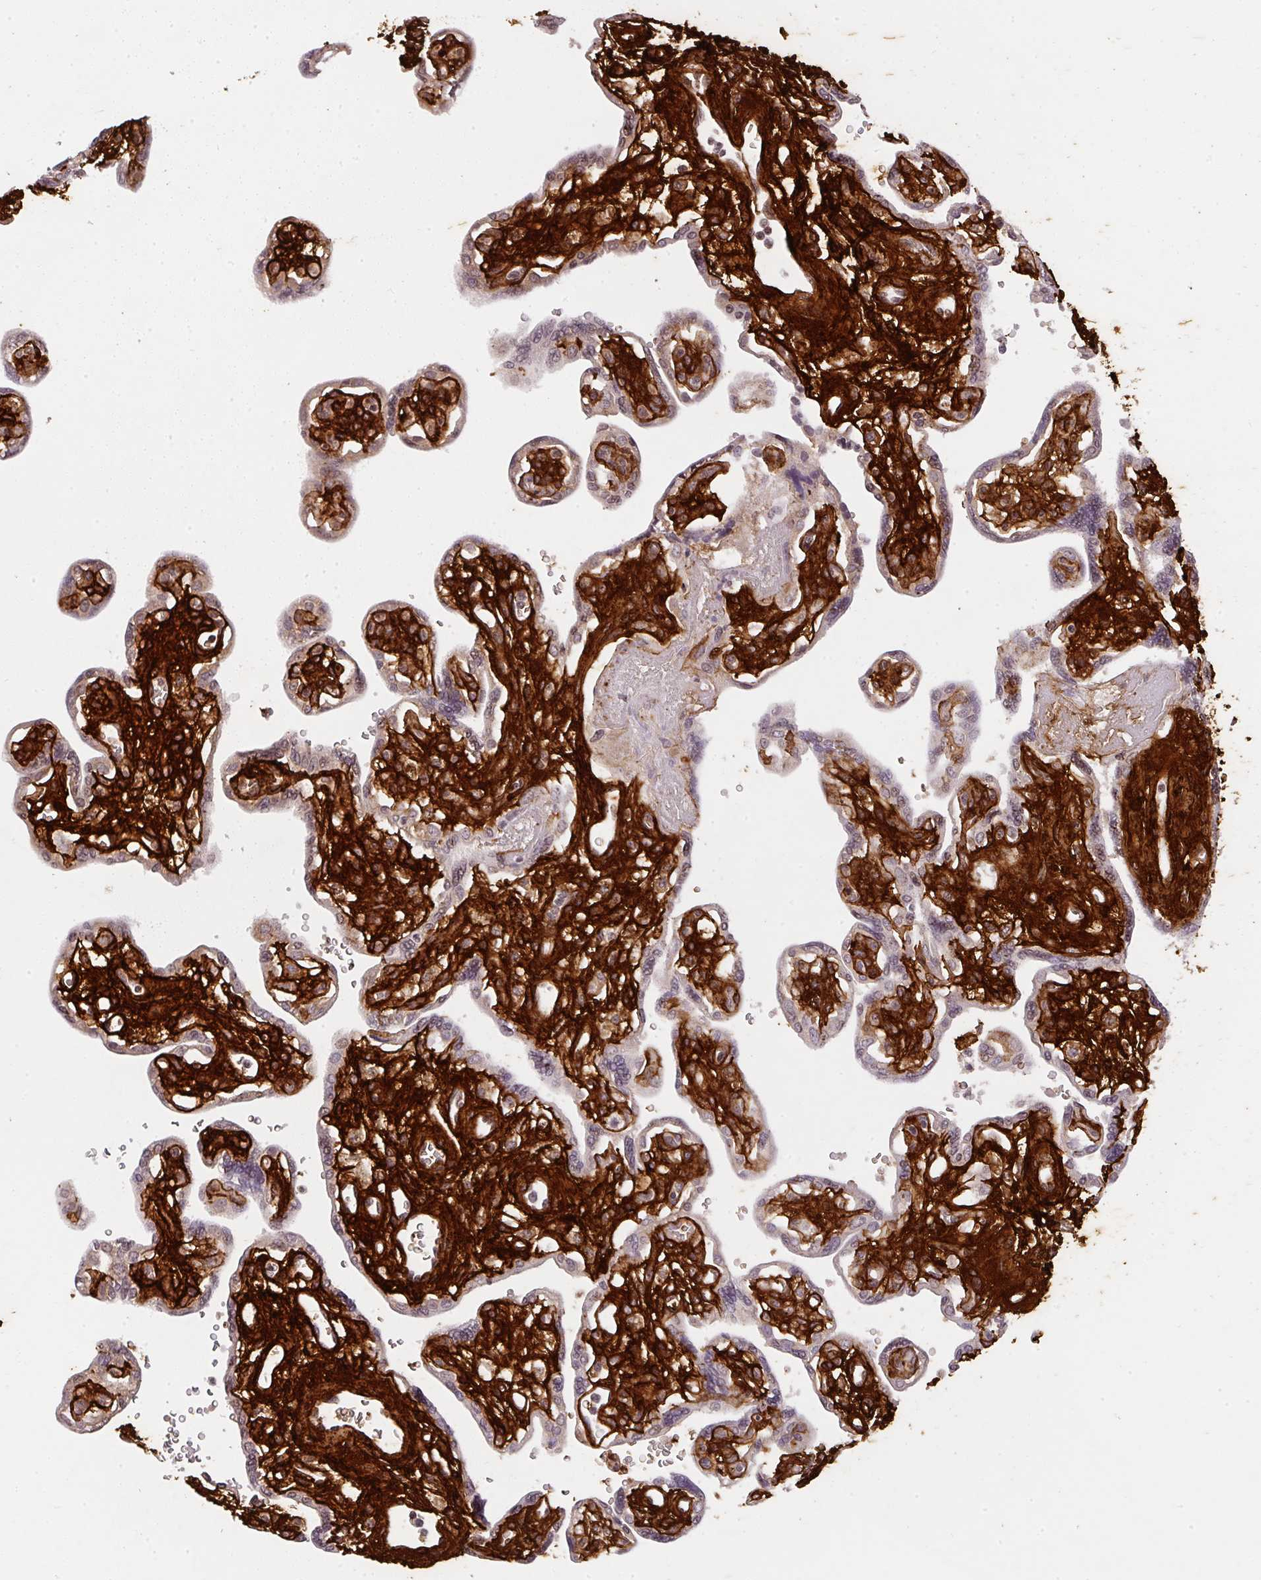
{"staining": {"intensity": "moderate", "quantity": "25%-75%", "location": "cytoplasmic/membranous"}, "tissue": "placenta", "cell_type": "Decidual cells", "image_type": "normal", "snomed": [{"axis": "morphology", "description": "Normal tissue, NOS"}, {"axis": "topography", "description": "Placenta"}], "caption": "Immunohistochemical staining of normal human placenta reveals moderate cytoplasmic/membranous protein expression in about 25%-75% of decidual cells. (IHC, brightfield microscopy, high magnification).", "gene": "COL3A1", "patient": {"sex": "female", "age": 39}}